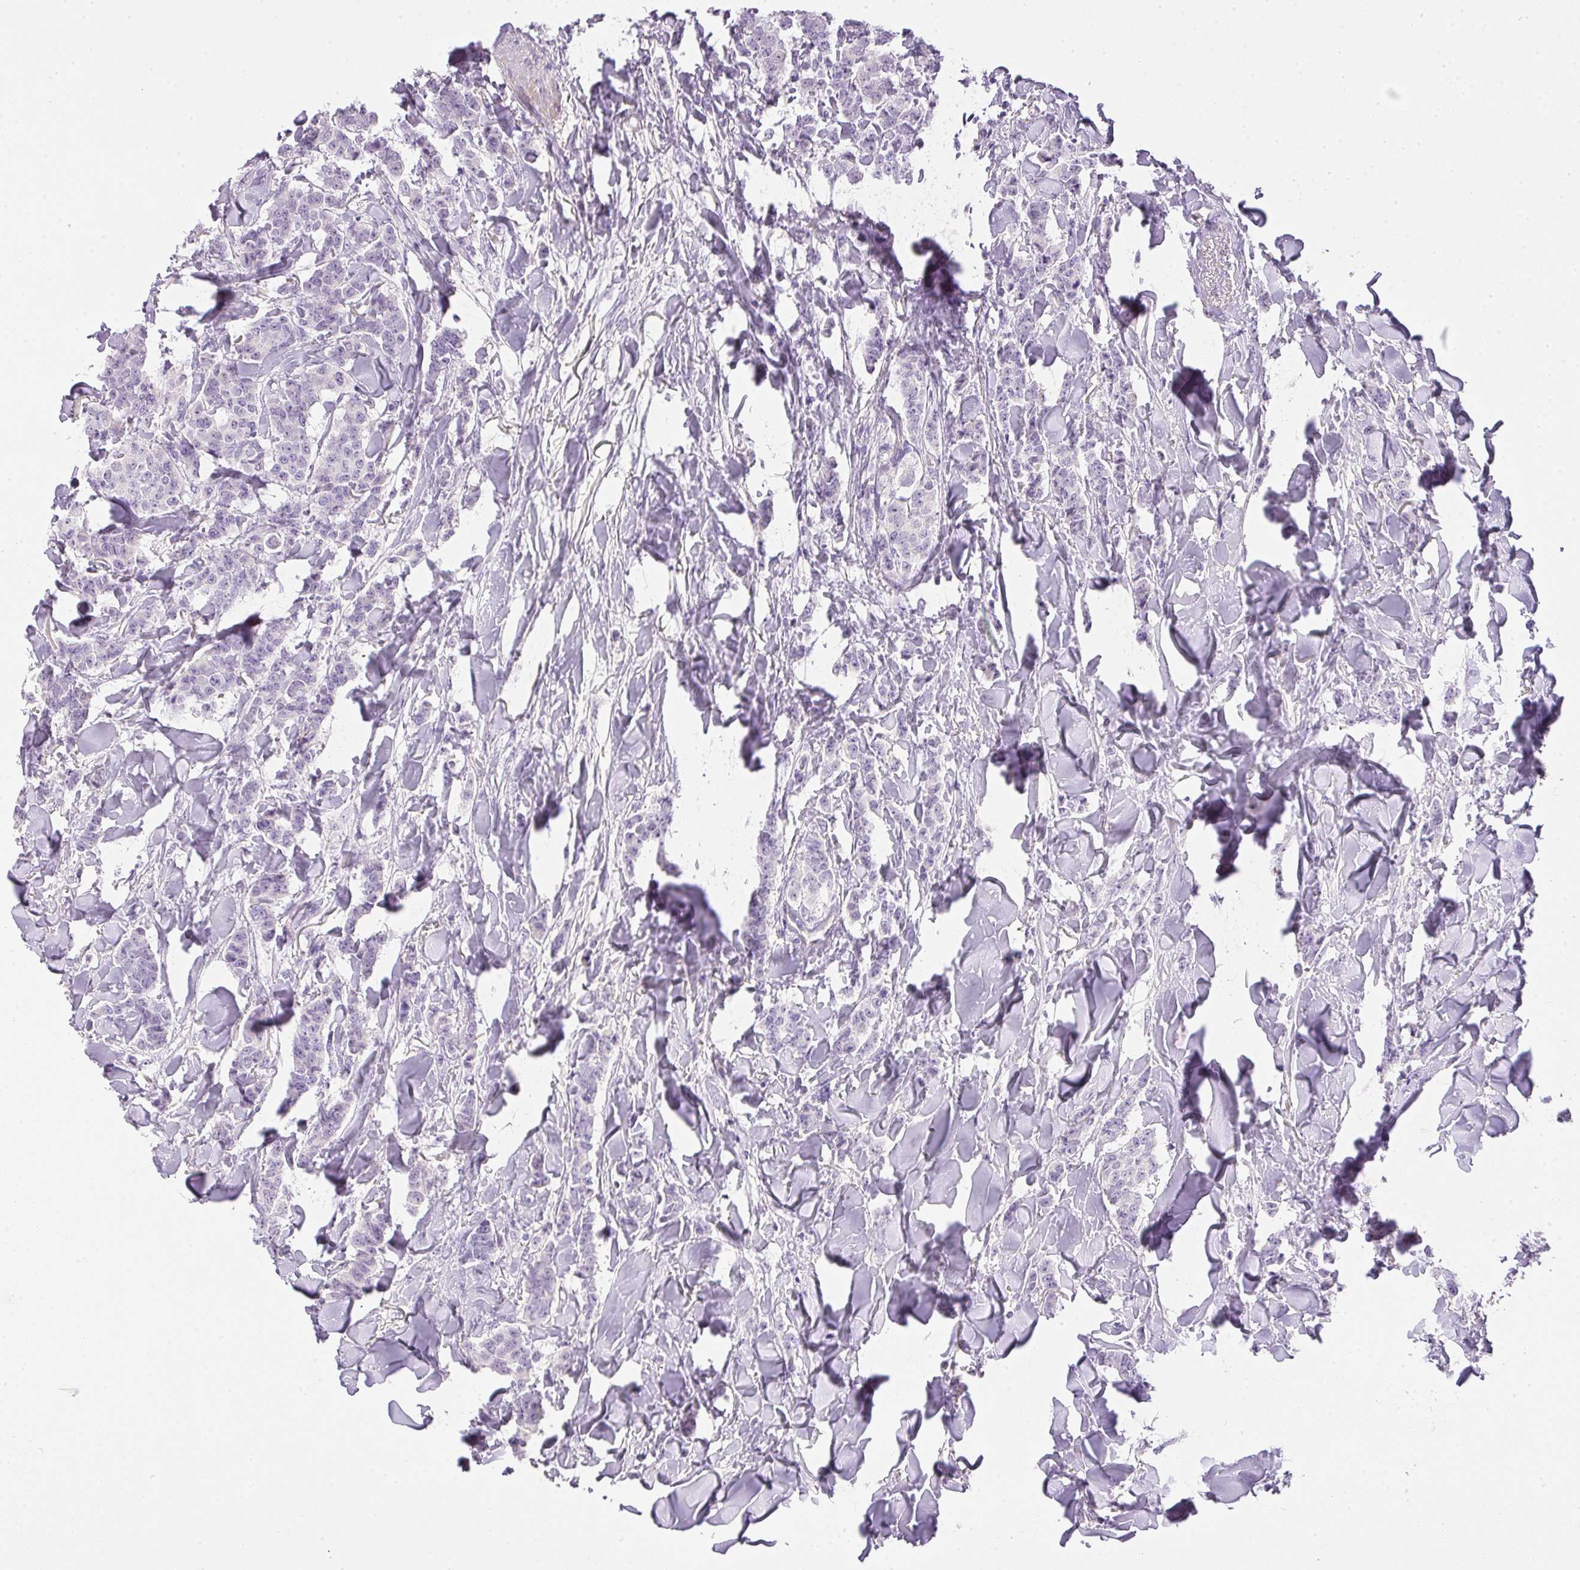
{"staining": {"intensity": "negative", "quantity": "none", "location": "none"}, "tissue": "breast cancer", "cell_type": "Tumor cells", "image_type": "cancer", "snomed": [{"axis": "morphology", "description": "Duct carcinoma"}, {"axis": "topography", "description": "Breast"}], "caption": "A high-resolution photomicrograph shows immunohistochemistry staining of breast intraductal carcinoma, which exhibits no significant positivity in tumor cells.", "gene": "RAX2", "patient": {"sex": "female", "age": 40}}